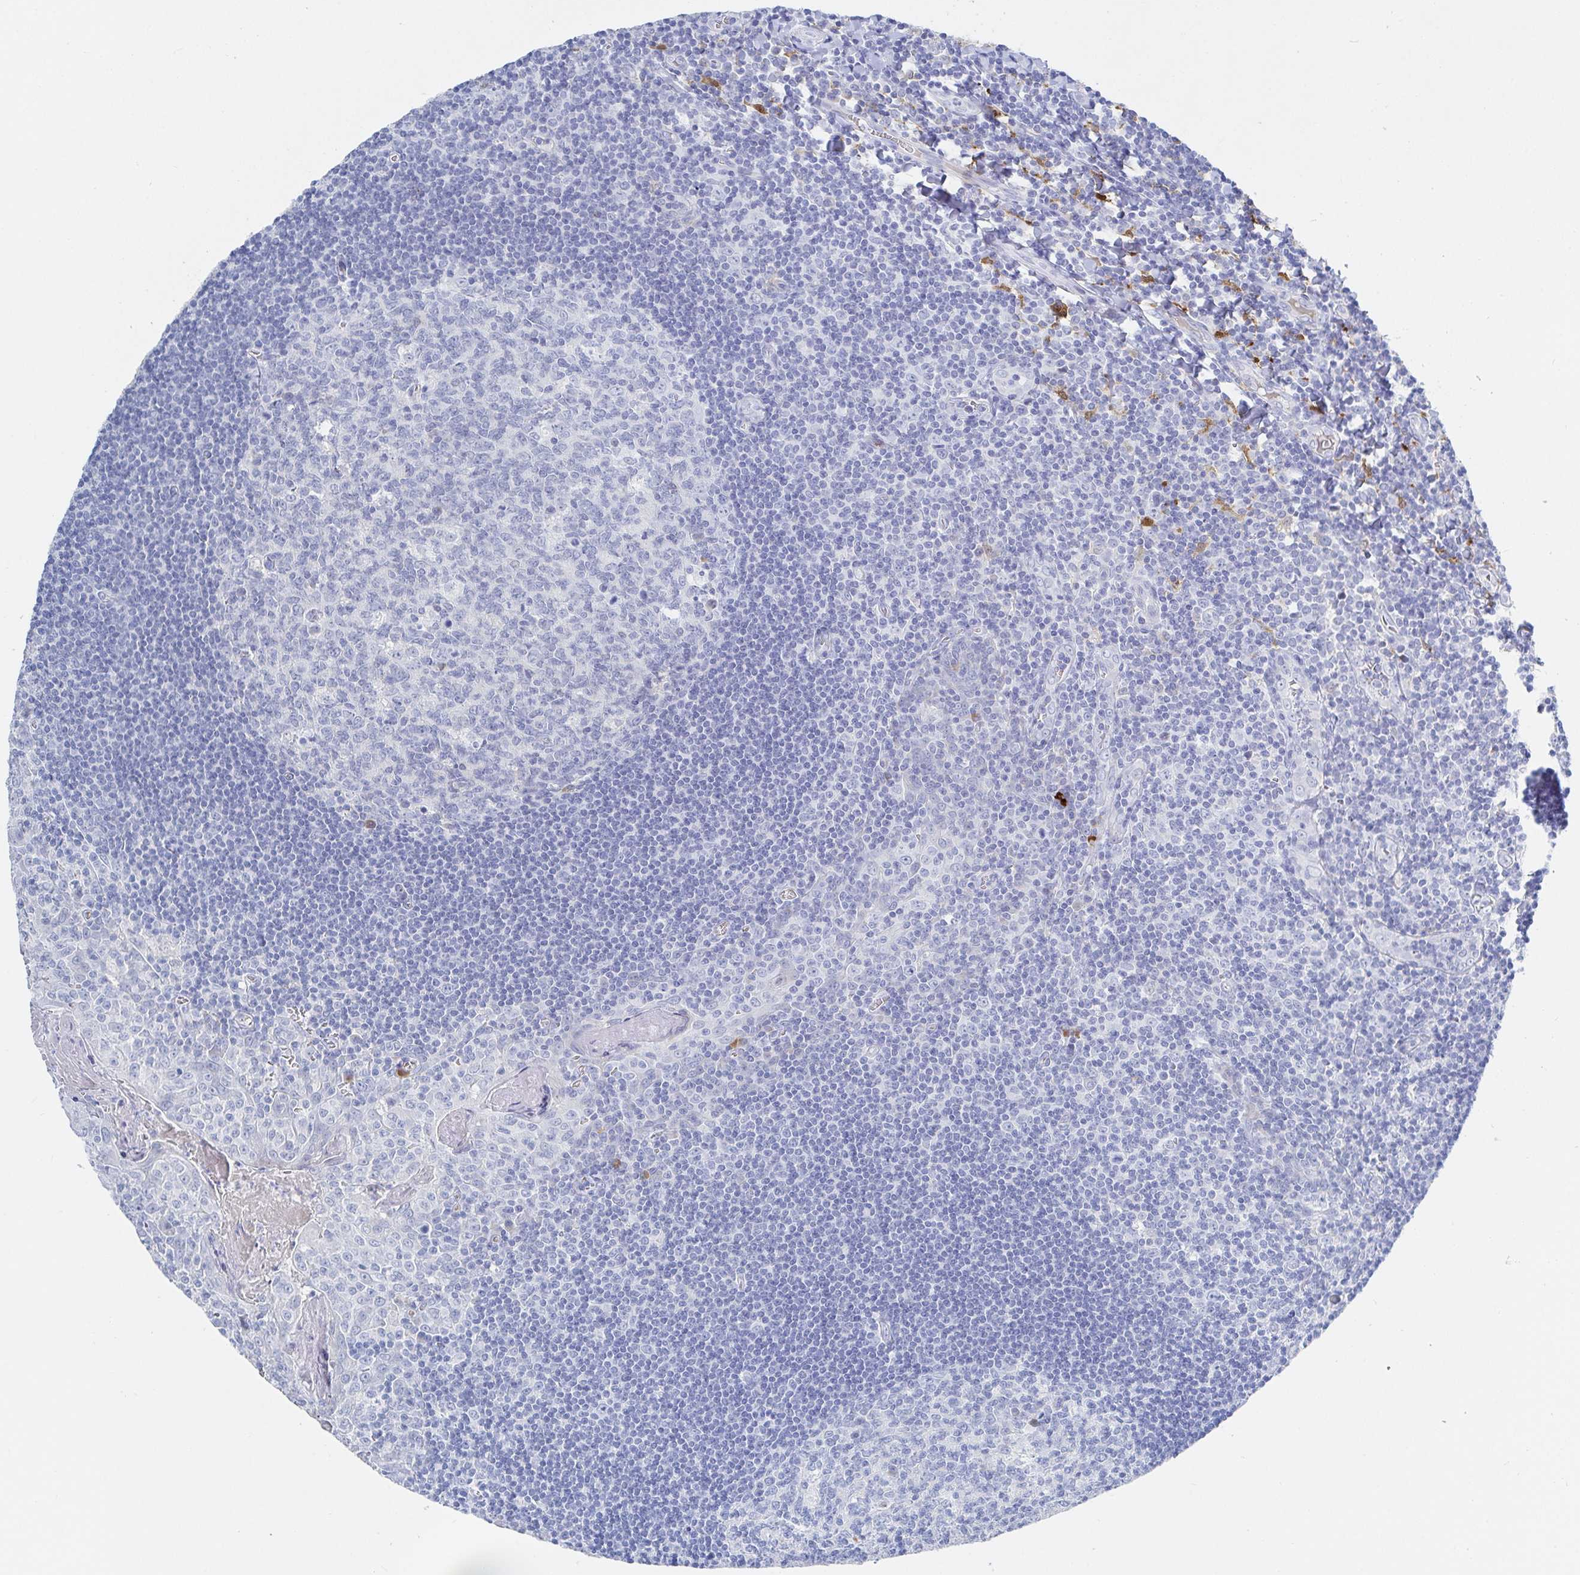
{"staining": {"intensity": "negative", "quantity": "none", "location": "none"}, "tissue": "tonsil", "cell_type": "Germinal center cells", "image_type": "normal", "snomed": [{"axis": "morphology", "description": "Normal tissue, NOS"}, {"axis": "morphology", "description": "Inflammation, NOS"}, {"axis": "topography", "description": "Tonsil"}], "caption": "IHC histopathology image of benign tonsil stained for a protein (brown), which demonstrates no positivity in germinal center cells.", "gene": "OR2A1", "patient": {"sex": "female", "age": 31}}